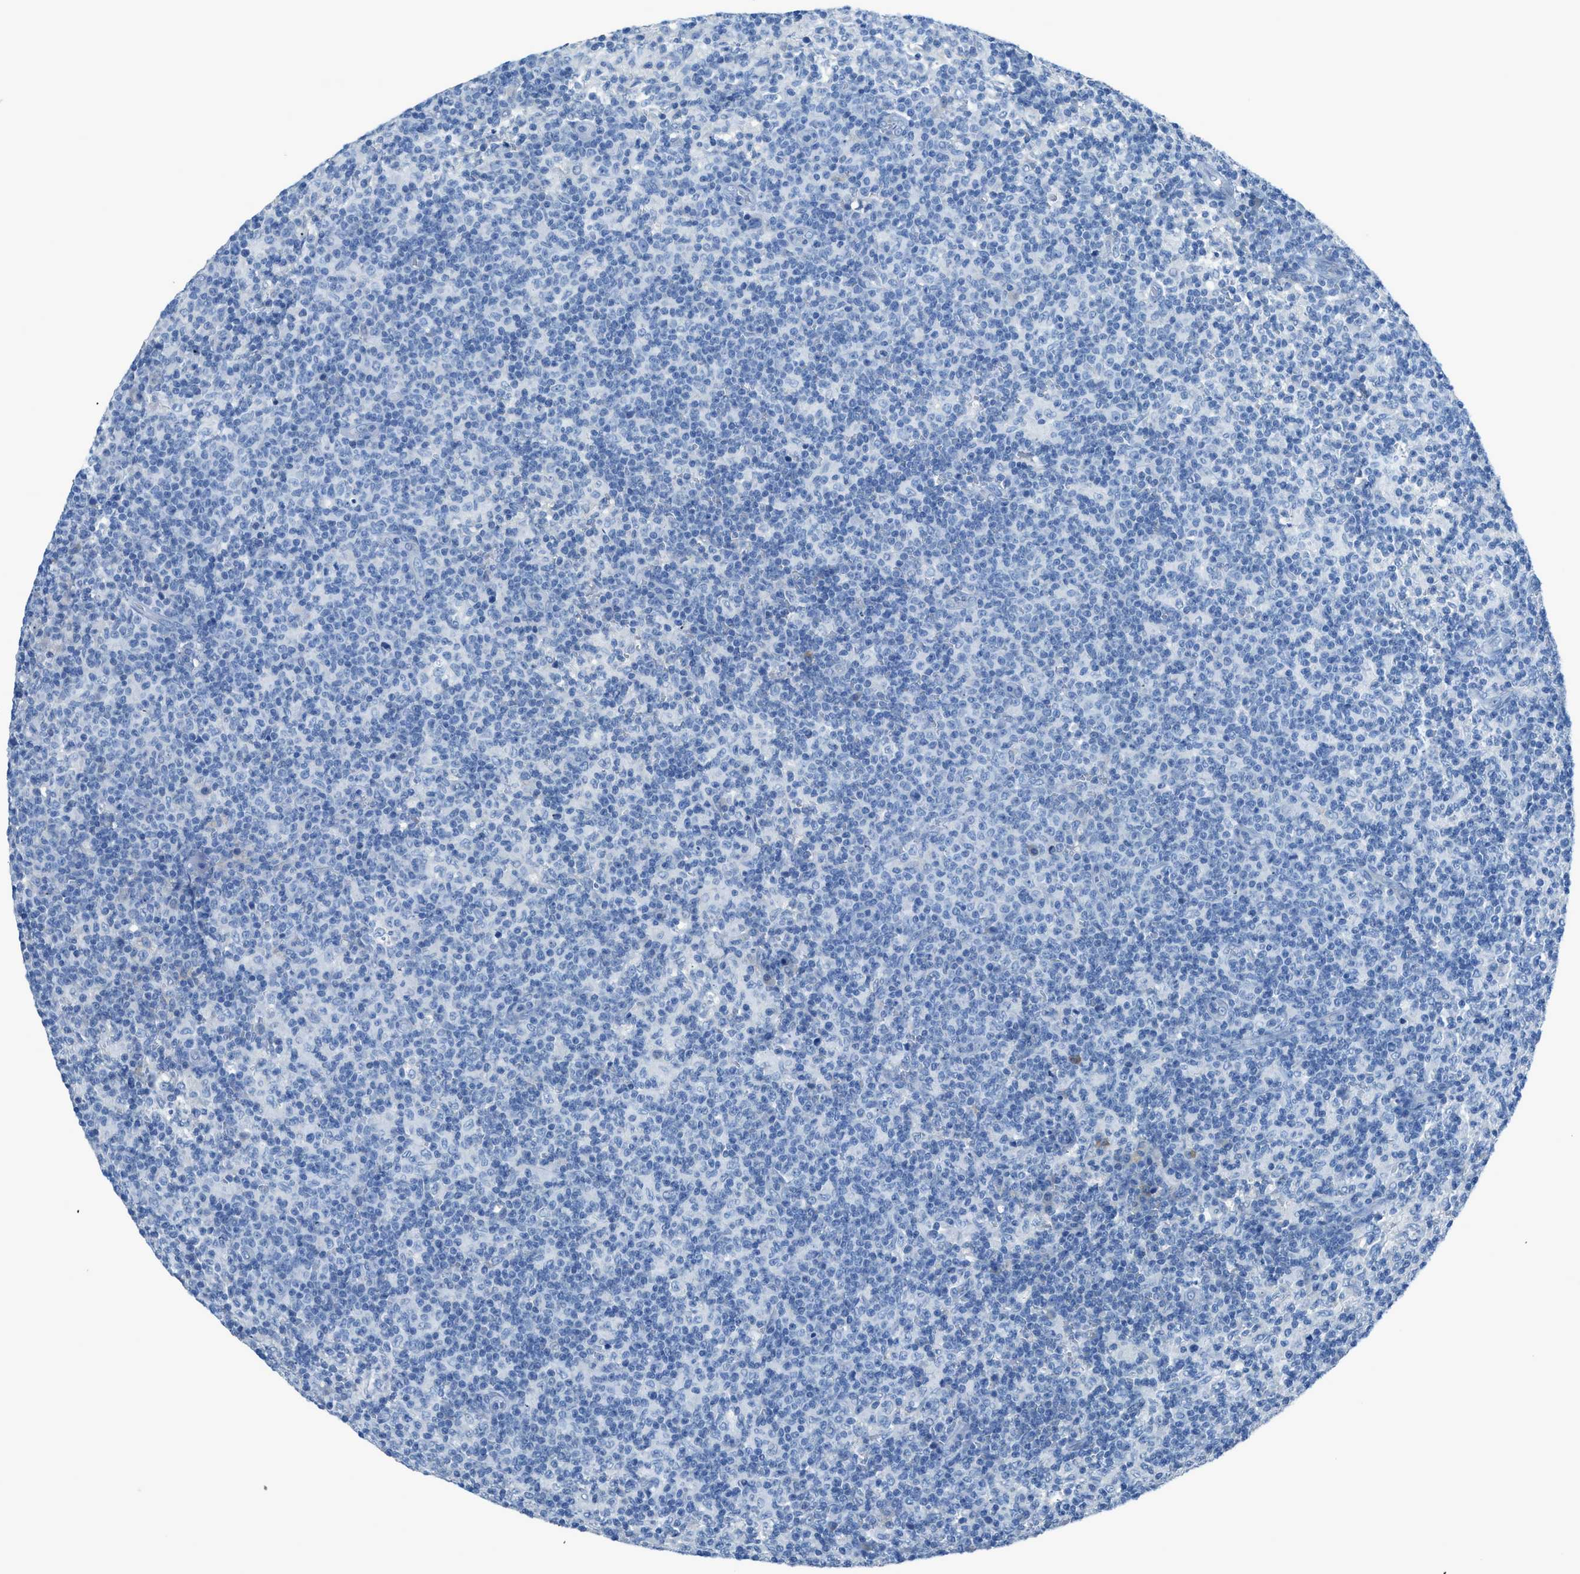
{"staining": {"intensity": "negative", "quantity": "none", "location": "none"}, "tissue": "lymph node", "cell_type": "Non-germinal center cells", "image_type": "normal", "snomed": [{"axis": "morphology", "description": "Normal tissue, NOS"}, {"axis": "morphology", "description": "Inflammation, NOS"}, {"axis": "topography", "description": "Lymph node"}], "caption": "Immunohistochemical staining of normal human lymph node exhibits no significant staining in non-germinal center cells. The staining is performed using DAB (3,3'-diaminobenzidine) brown chromogen with nuclei counter-stained in using hematoxylin.", "gene": "ACAN", "patient": {"sex": "male", "age": 55}}